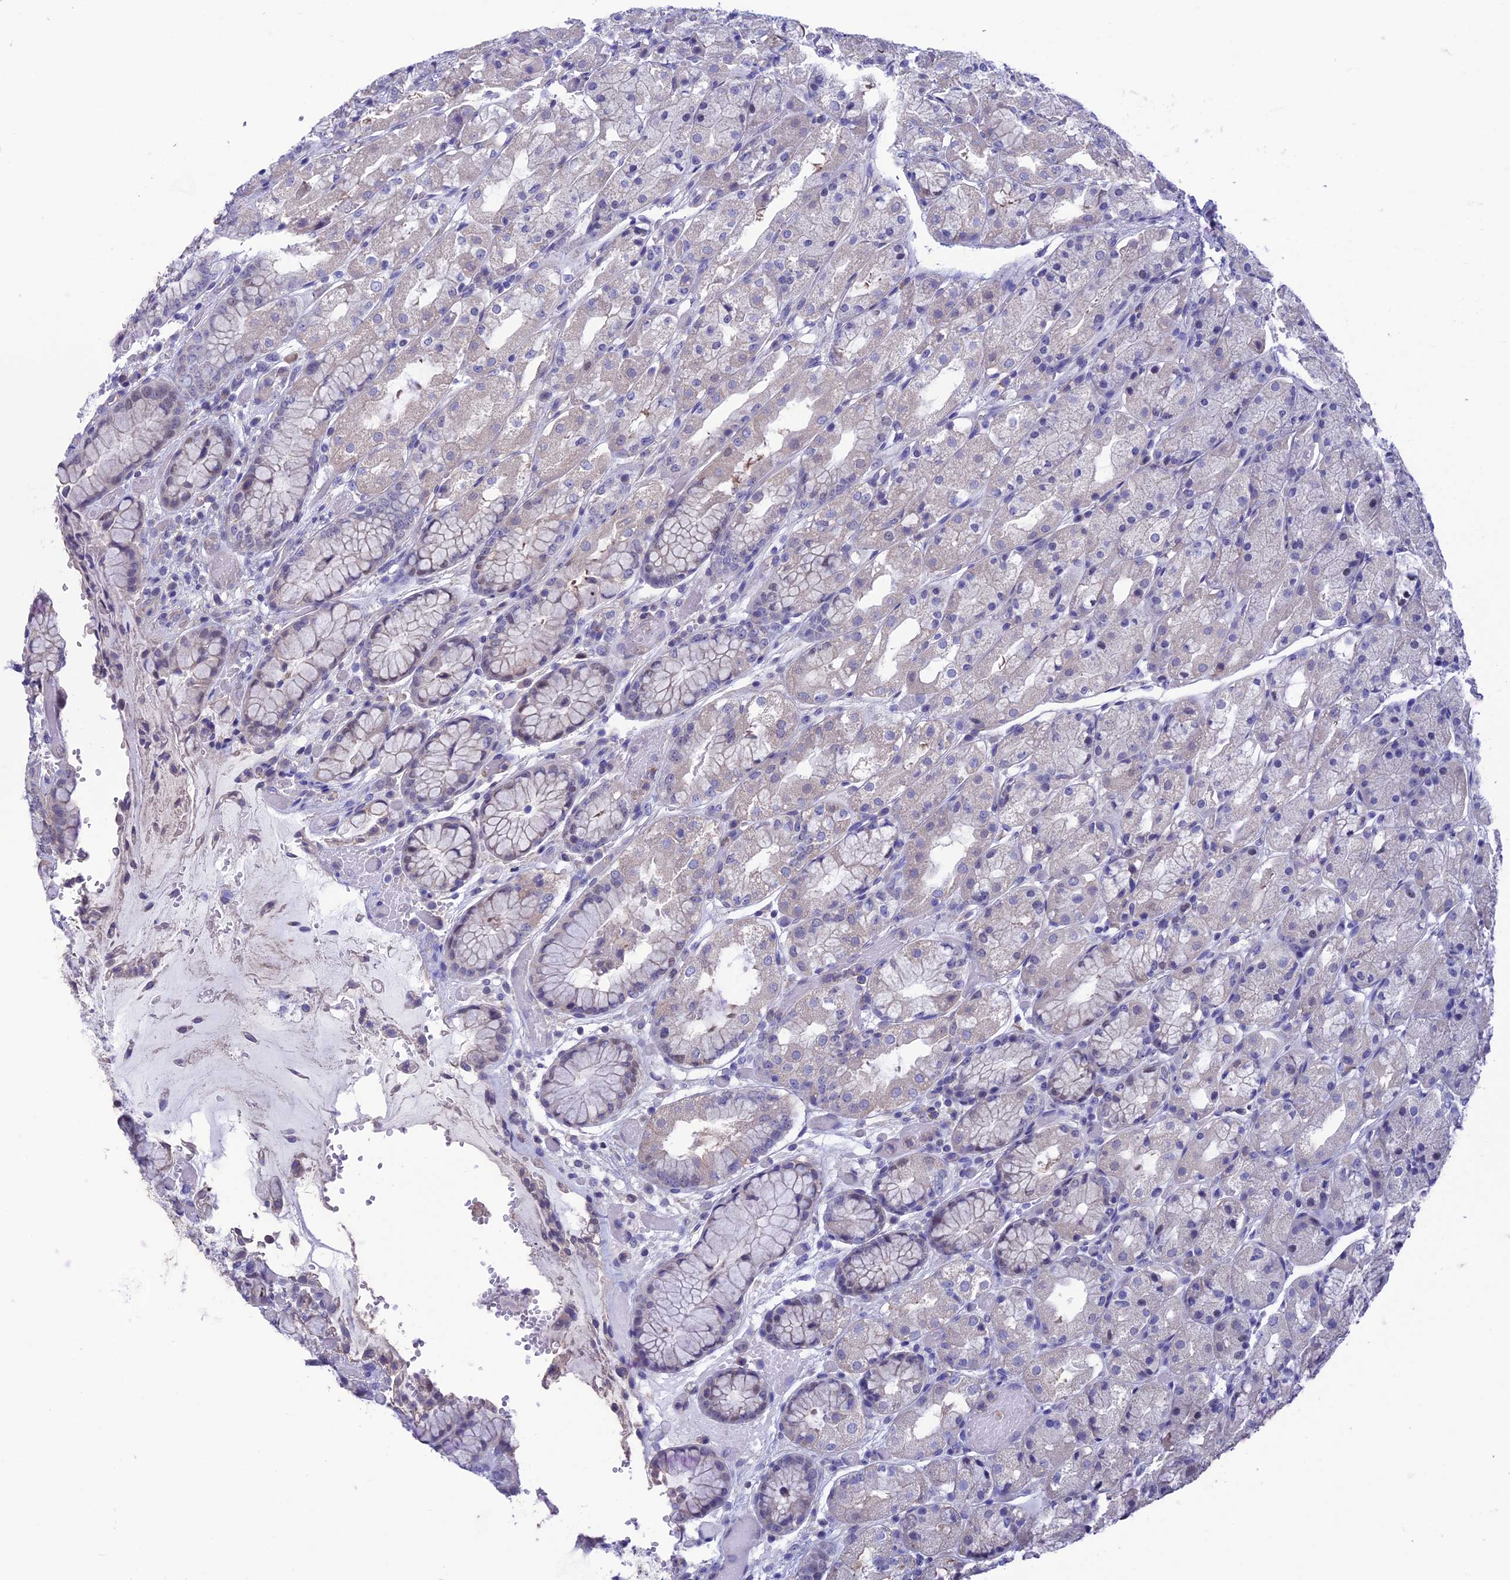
{"staining": {"intensity": "negative", "quantity": "none", "location": "none"}, "tissue": "stomach", "cell_type": "Glandular cells", "image_type": "normal", "snomed": [{"axis": "morphology", "description": "Normal tissue, NOS"}, {"axis": "topography", "description": "Stomach, upper"}], "caption": "Immunohistochemical staining of normal human stomach reveals no significant staining in glandular cells.", "gene": "SLC1A6", "patient": {"sex": "male", "age": 72}}